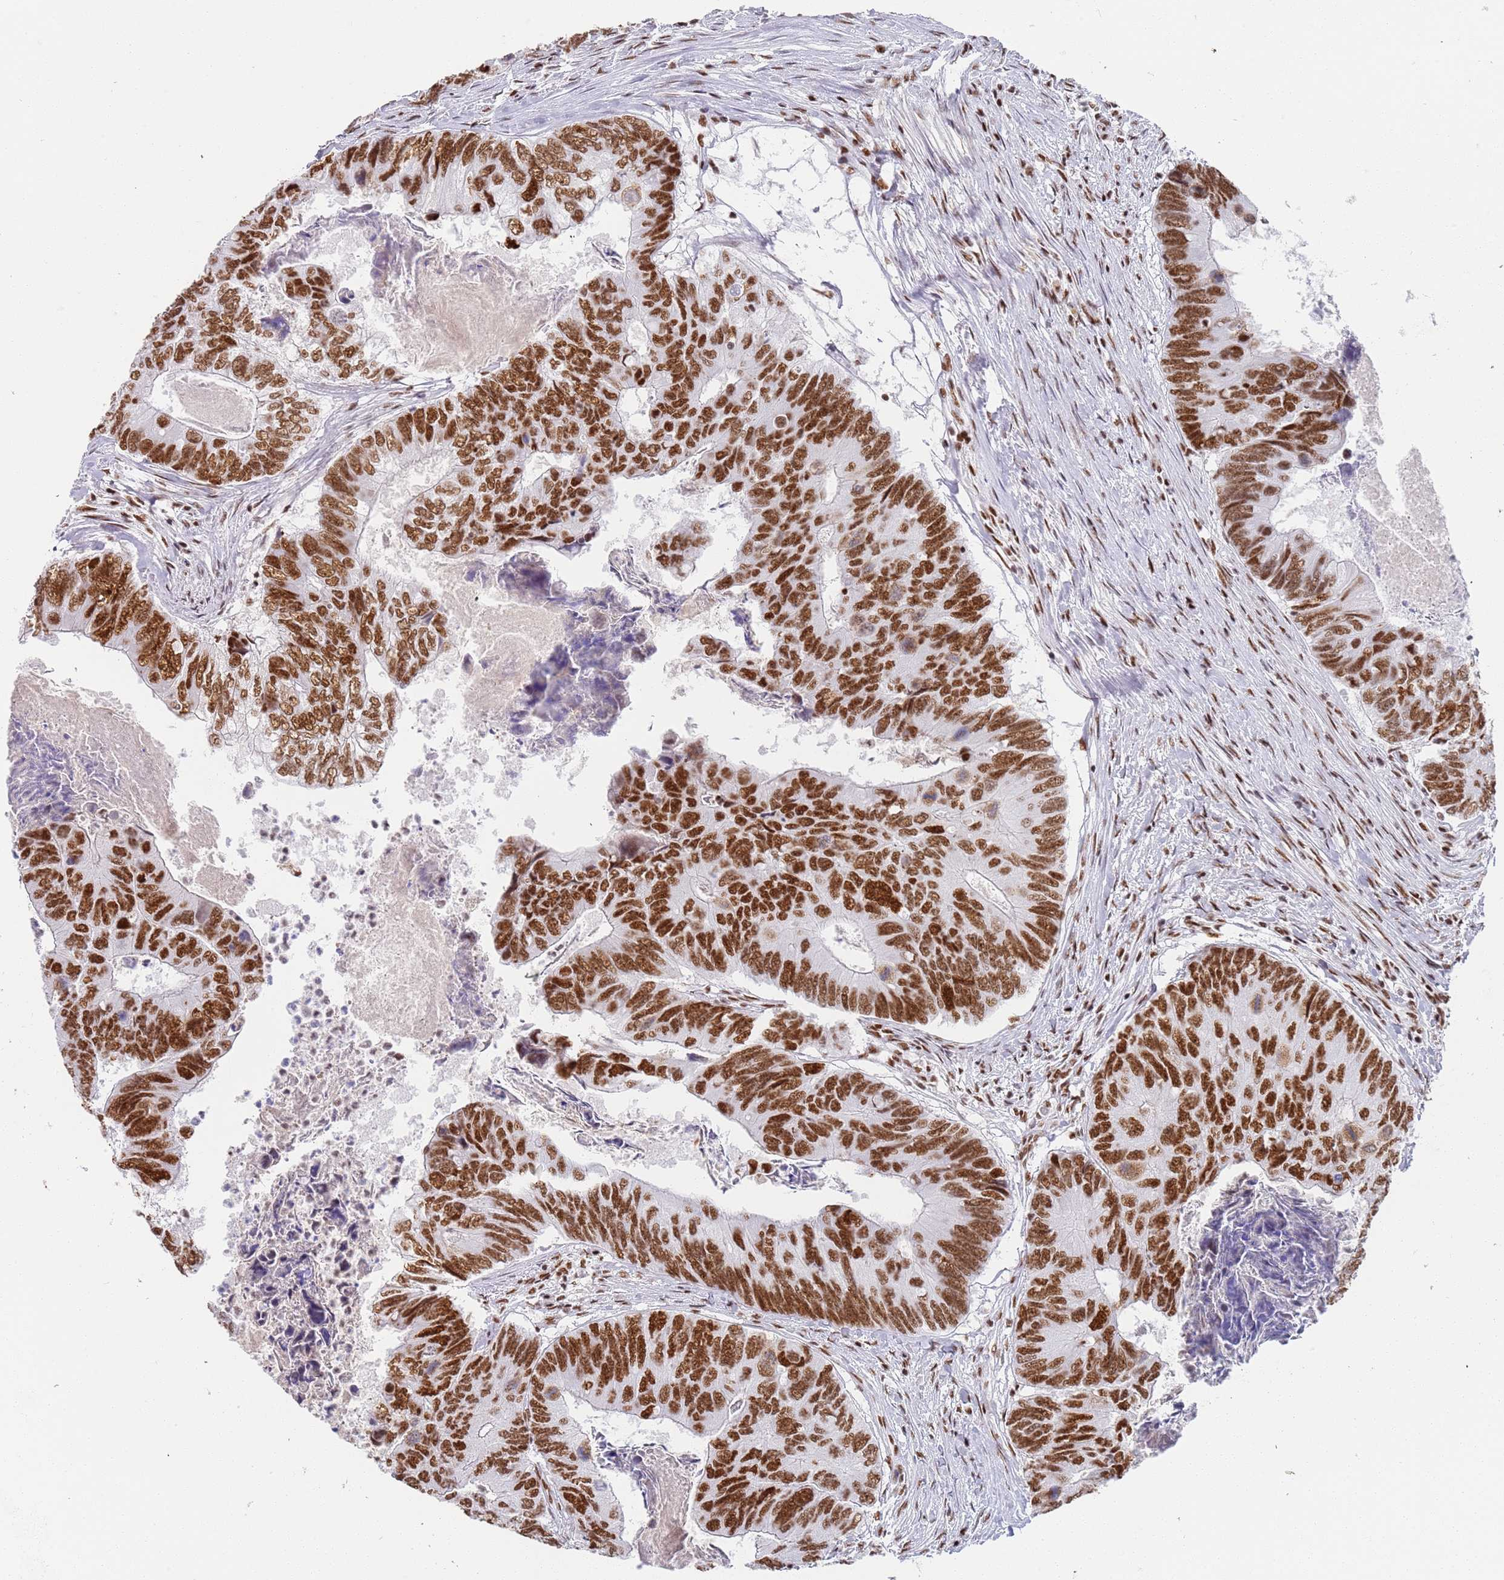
{"staining": {"intensity": "strong", "quantity": ">75%", "location": "nuclear"}, "tissue": "colorectal cancer", "cell_type": "Tumor cells", "image_type": "cancer", "snomed": [{"axis": "morphology", "description": "Adenocarcinoma, NOS"}, {"axis": "topography", "description": "Colon"}], "caption": "This image demonstrates immunohistochemistry staining of colorectal cancer, with high strong nuclear expression in about >75% of tumor cells.", "gene": "AKAP8L", "patient": {"sex": "female", "age": 67}}